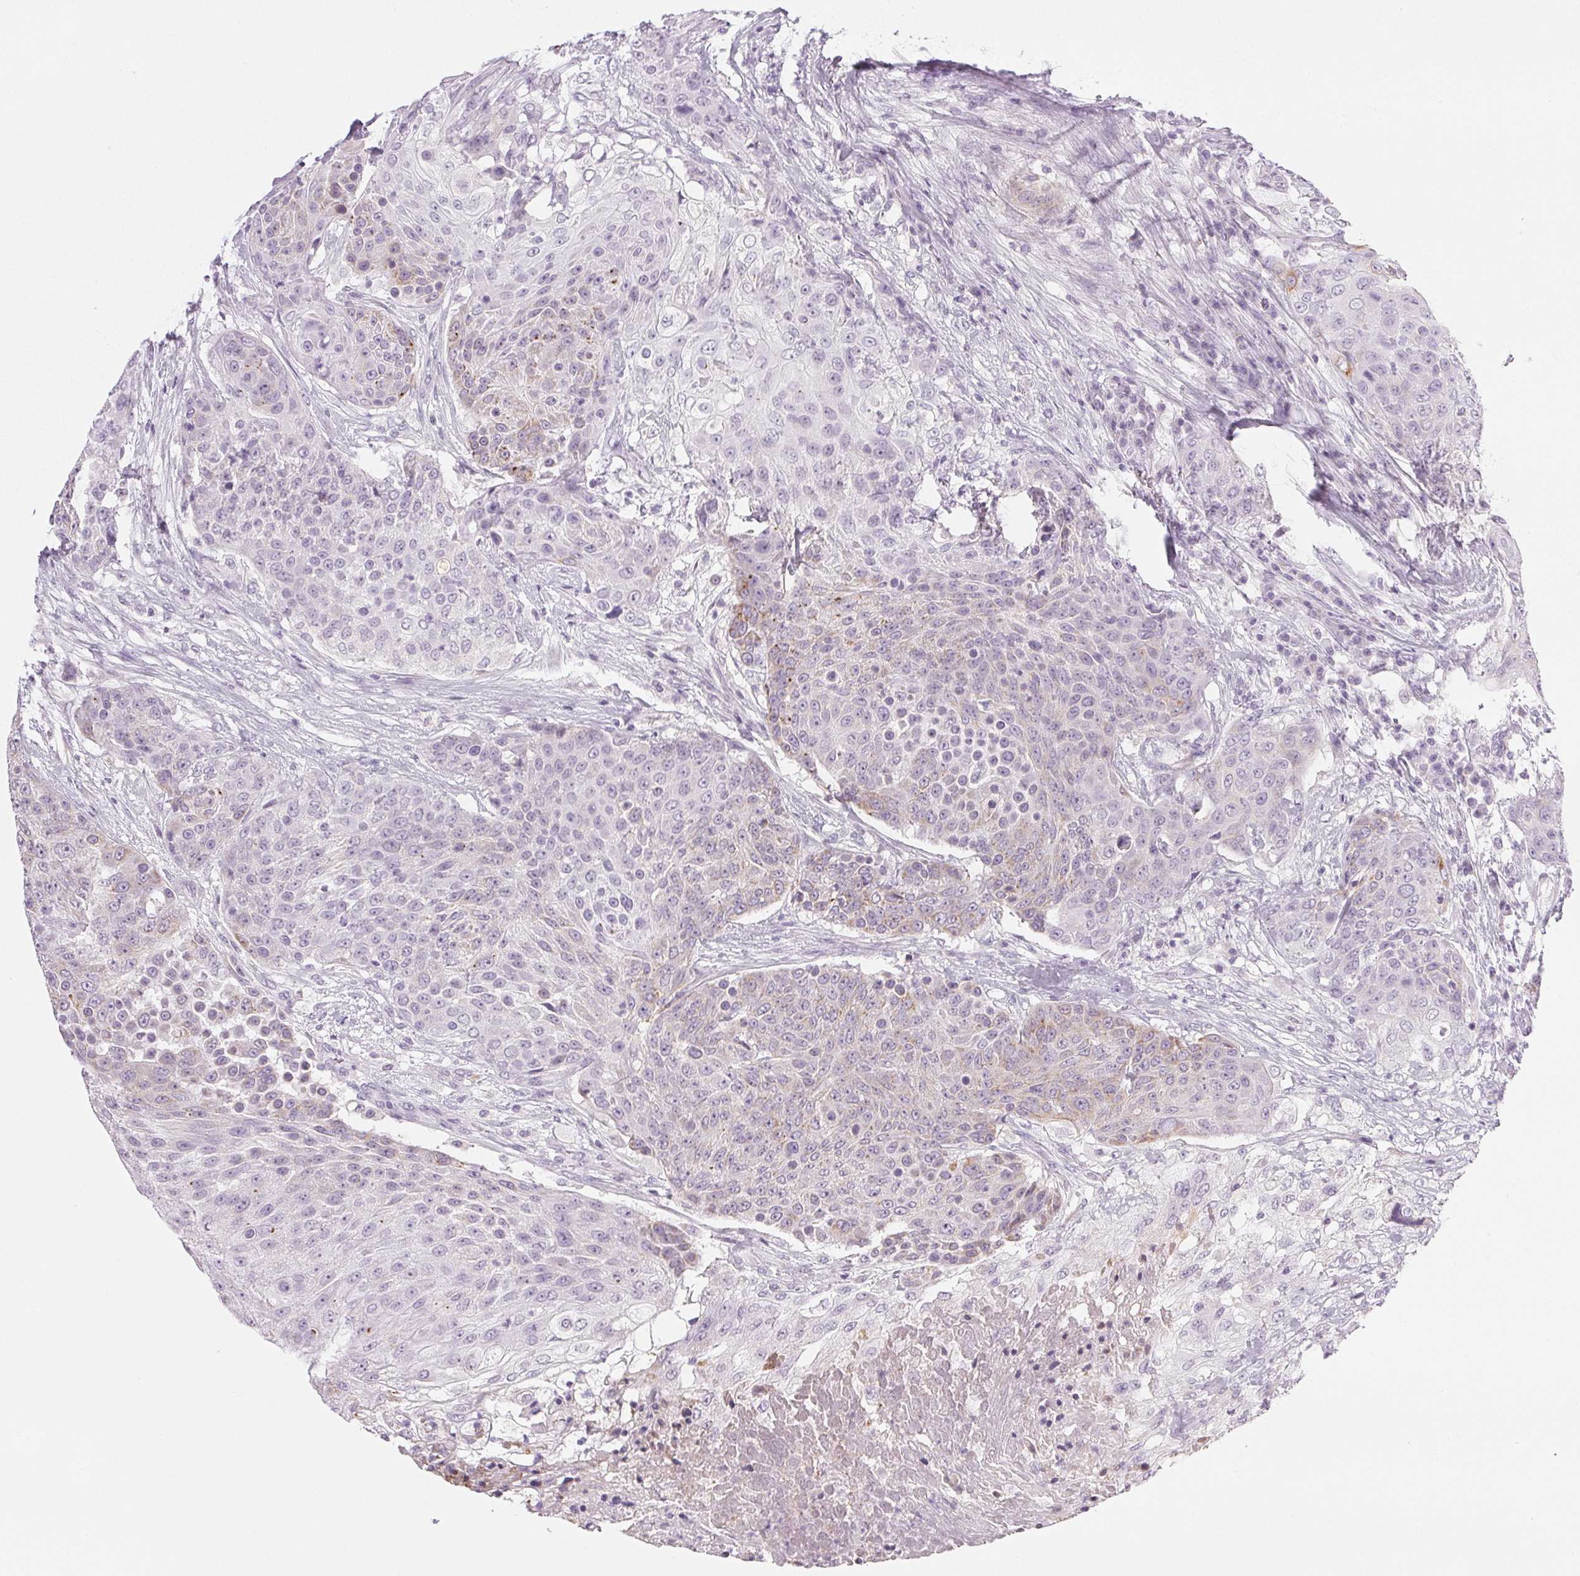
{"staining": {"intensity": "weak", "quantity": "25%-75%", "location": "cytoplasmic/membranous"}, "tissue": "urothelial cancer", "cell_type": "Tumor cells", "image_type": "cancer", "snomed": [{"axis": "morphology", "description": "Urothelial carcinoma, High grade"}, {"axis": "topography", "description": "Urinary bladder"}], "caption": "Immunohistochemical staining of human urothelial carcinoma (high-grade) shows weak cytoplasmic/membranous protein positivity in about 25%-75% of tumor cells.", "gene": "COL7A1", "patient": {"sex": "female", "age": 63}}